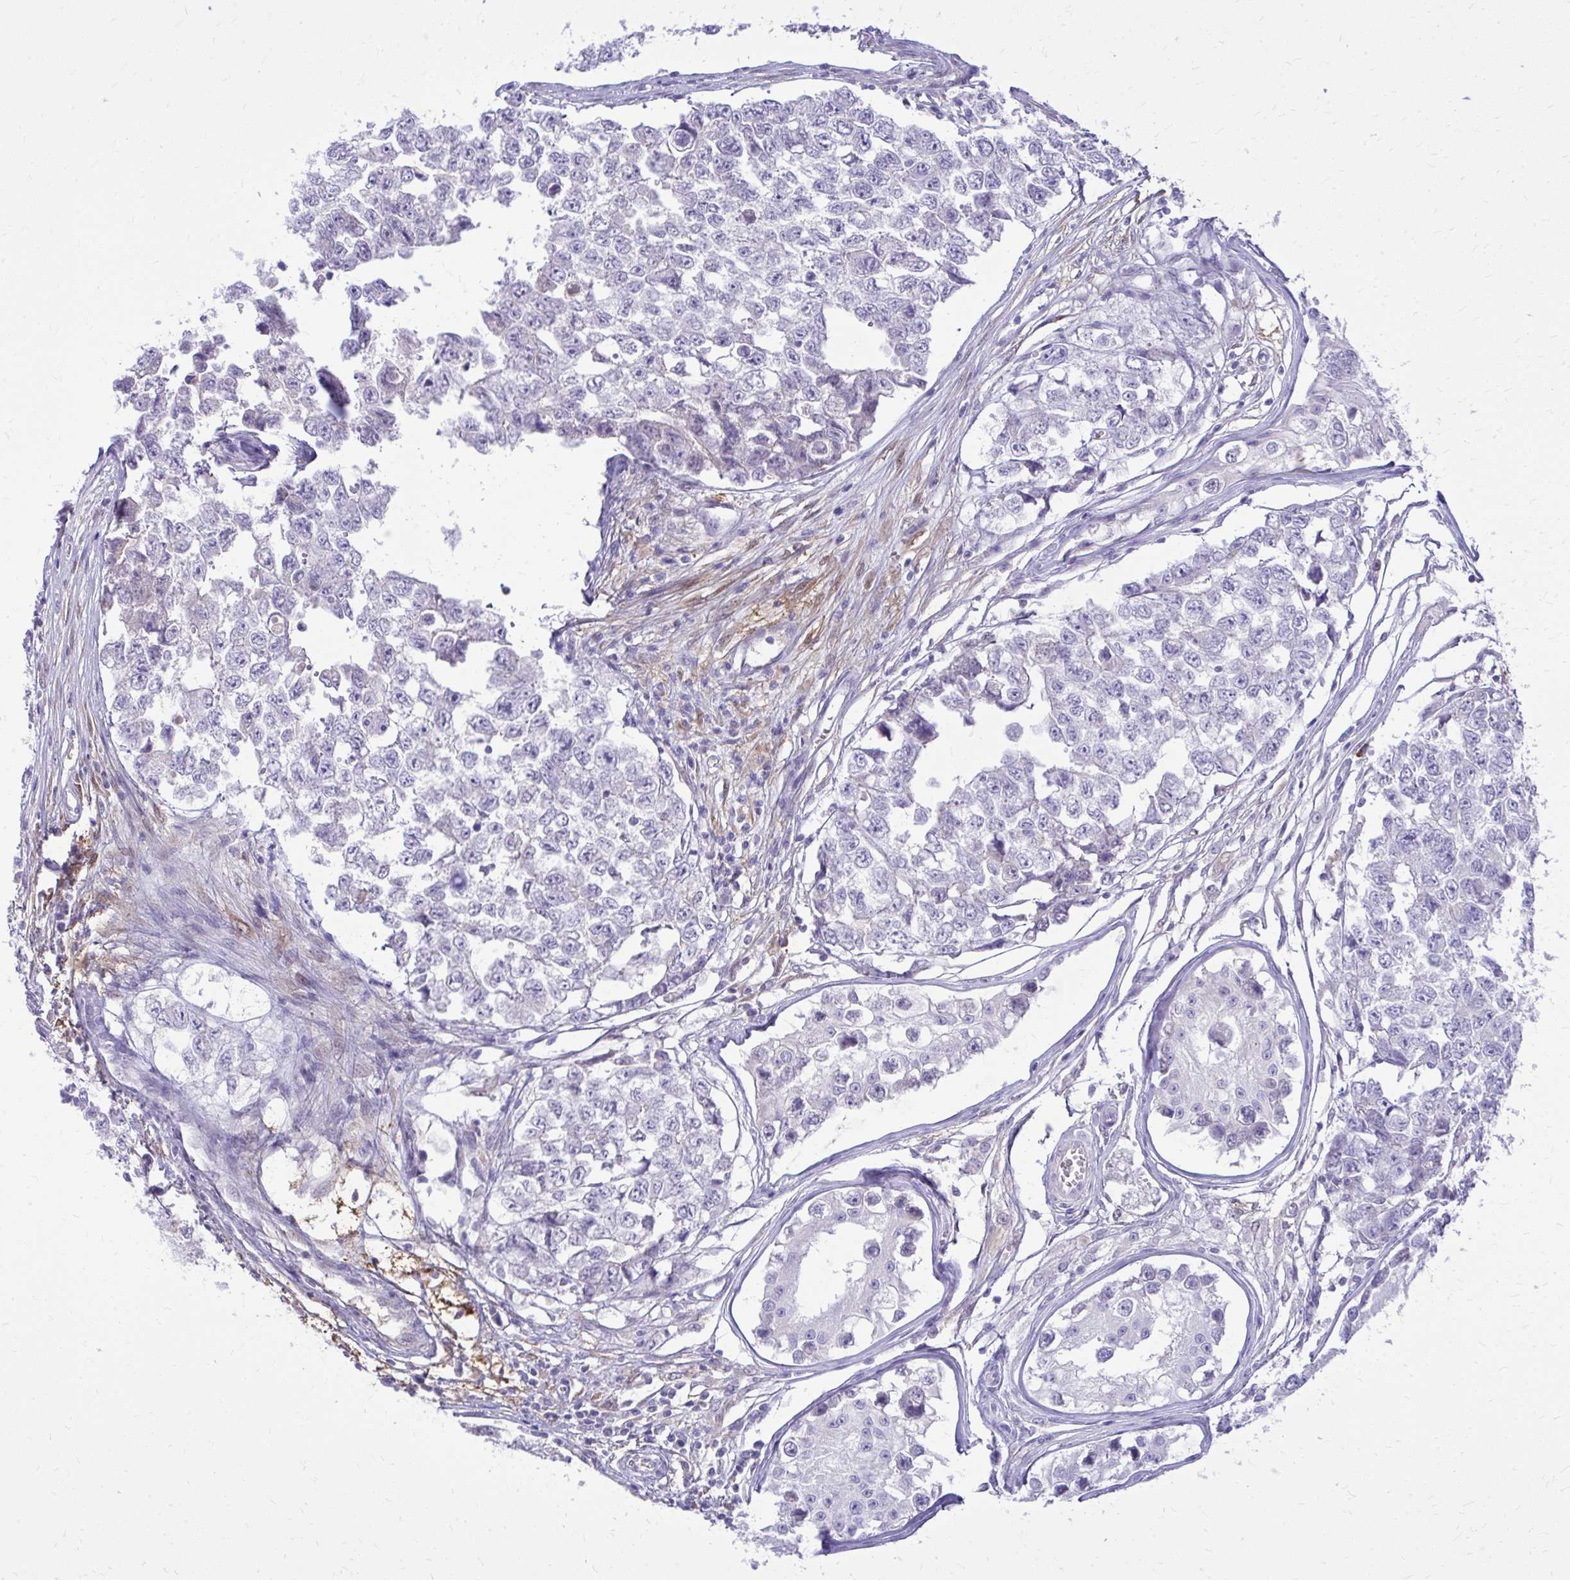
{"staining": {"intensity": "negative", "quantity": "none", "location": "none"}, "tissue": "testis cancer", "cell_type": "Tumor cells", "image_type": "cancer", "snomed": [{"axis": "morphology", "description": "Carcinoma, Embryonal, NOS"}, {"axis": "topography", "description": "Testis"}], "caption": "DAB immunohistochemical staining of human embryonal carcinoma (testis) demonstrates no significant positivity in tumor cells.", "gene": "NNMT", "patient": {"sex": "male", "age": 18}}